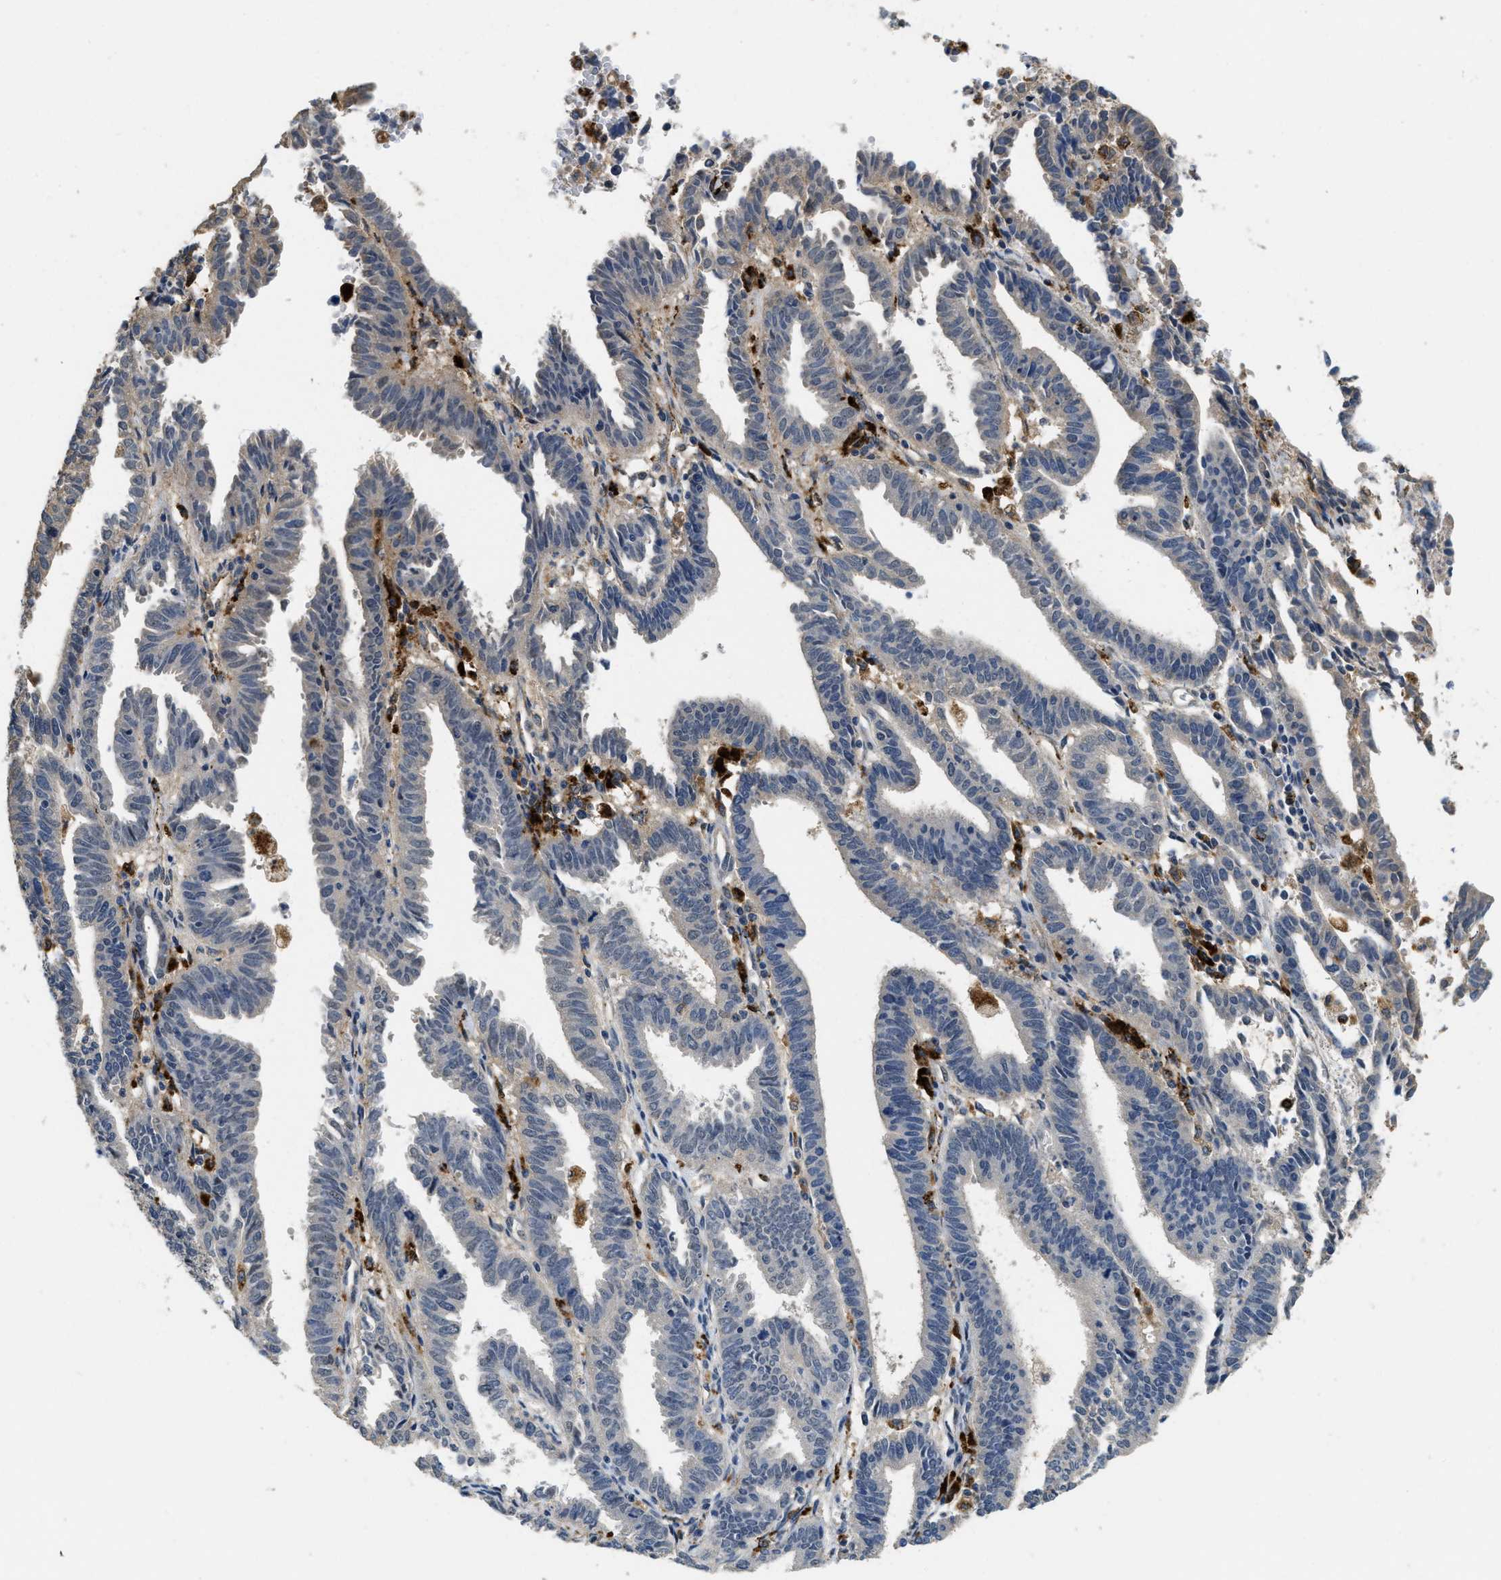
{"staining": {"intensity": "weak", "quantity": "<25%", "location": "cytoplasmic/membranous"}, "tissue": "endometrial cancer", "cell_type": "Tumor cells", "image_type": "cancer", "snomed": [{"axis": "morphology", "description": "Adenocarcinoma, NOS"}, {"axis": "topography", "description": "Uterus"}], "caption": "This is an immunohistochemistry (IHC) image of human endometrial adenocarcinoma. There is no expression in tumor cells.", "gene": "BMPR2", "patient": {"sex": "female", "age": 83}}